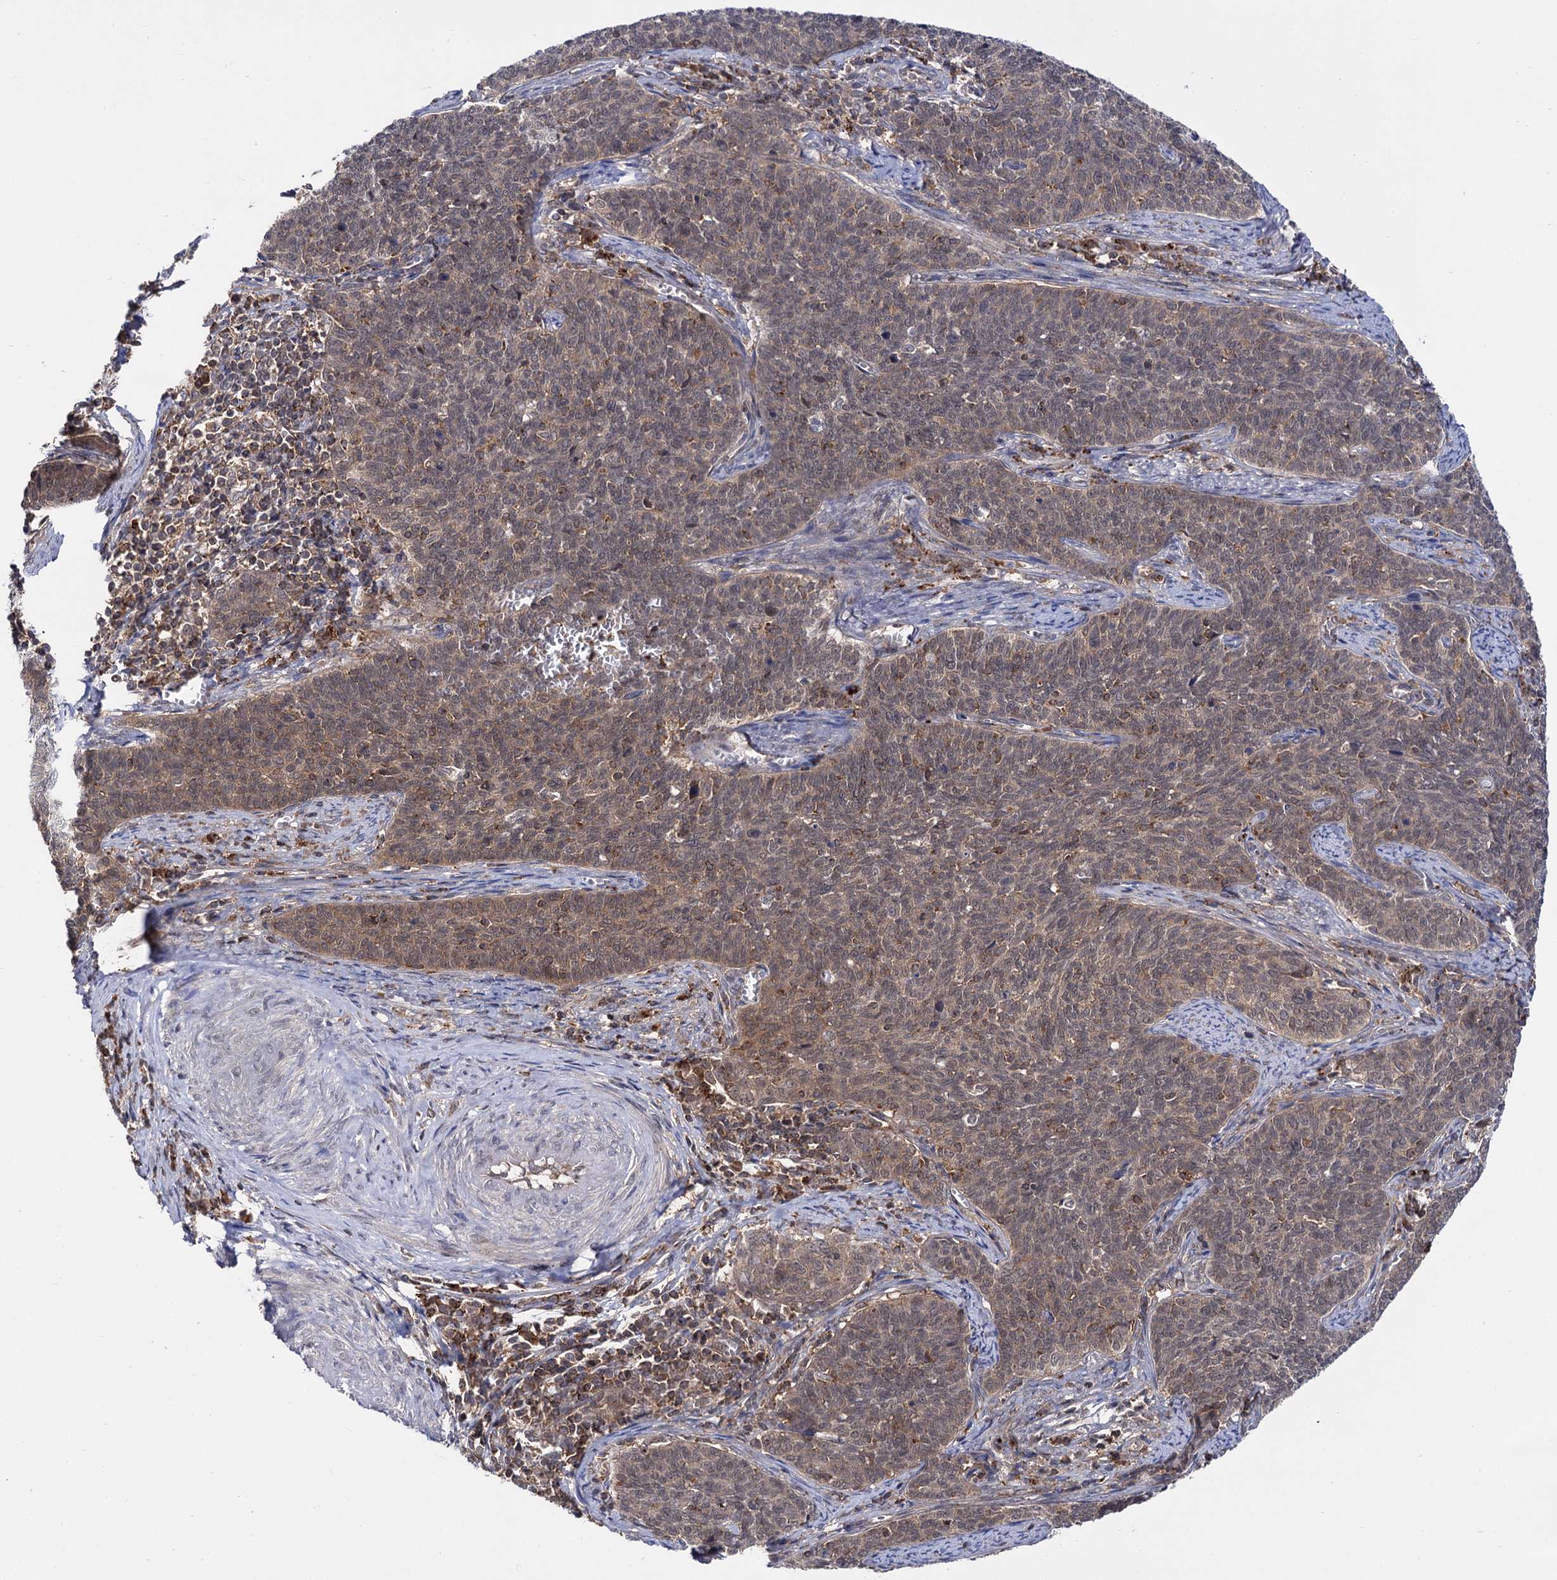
{"staining": {"intensity": "weak", "quantity": ">75%", "location": "cytoplasmic/membranous,nuclear"}, "tissue": "cervical cancer", "cell_type": "Tumor cells", "image_type": "cancer", "snomed": [{"axis": "morphology", "description": "Squamous cell carcinoma, NOS"}, {"axis": "topography", "description": "Cervix"}], "caption": "Immunohistochemical staining of human cervical squamous cell carcinoma reveals low levels of weak cytoplasmic/membranous and nuclear protein expression in approximately >75% of tumor cells.", "gene": "MICAL2", "patient": {"sex": "female", "age": 39}}